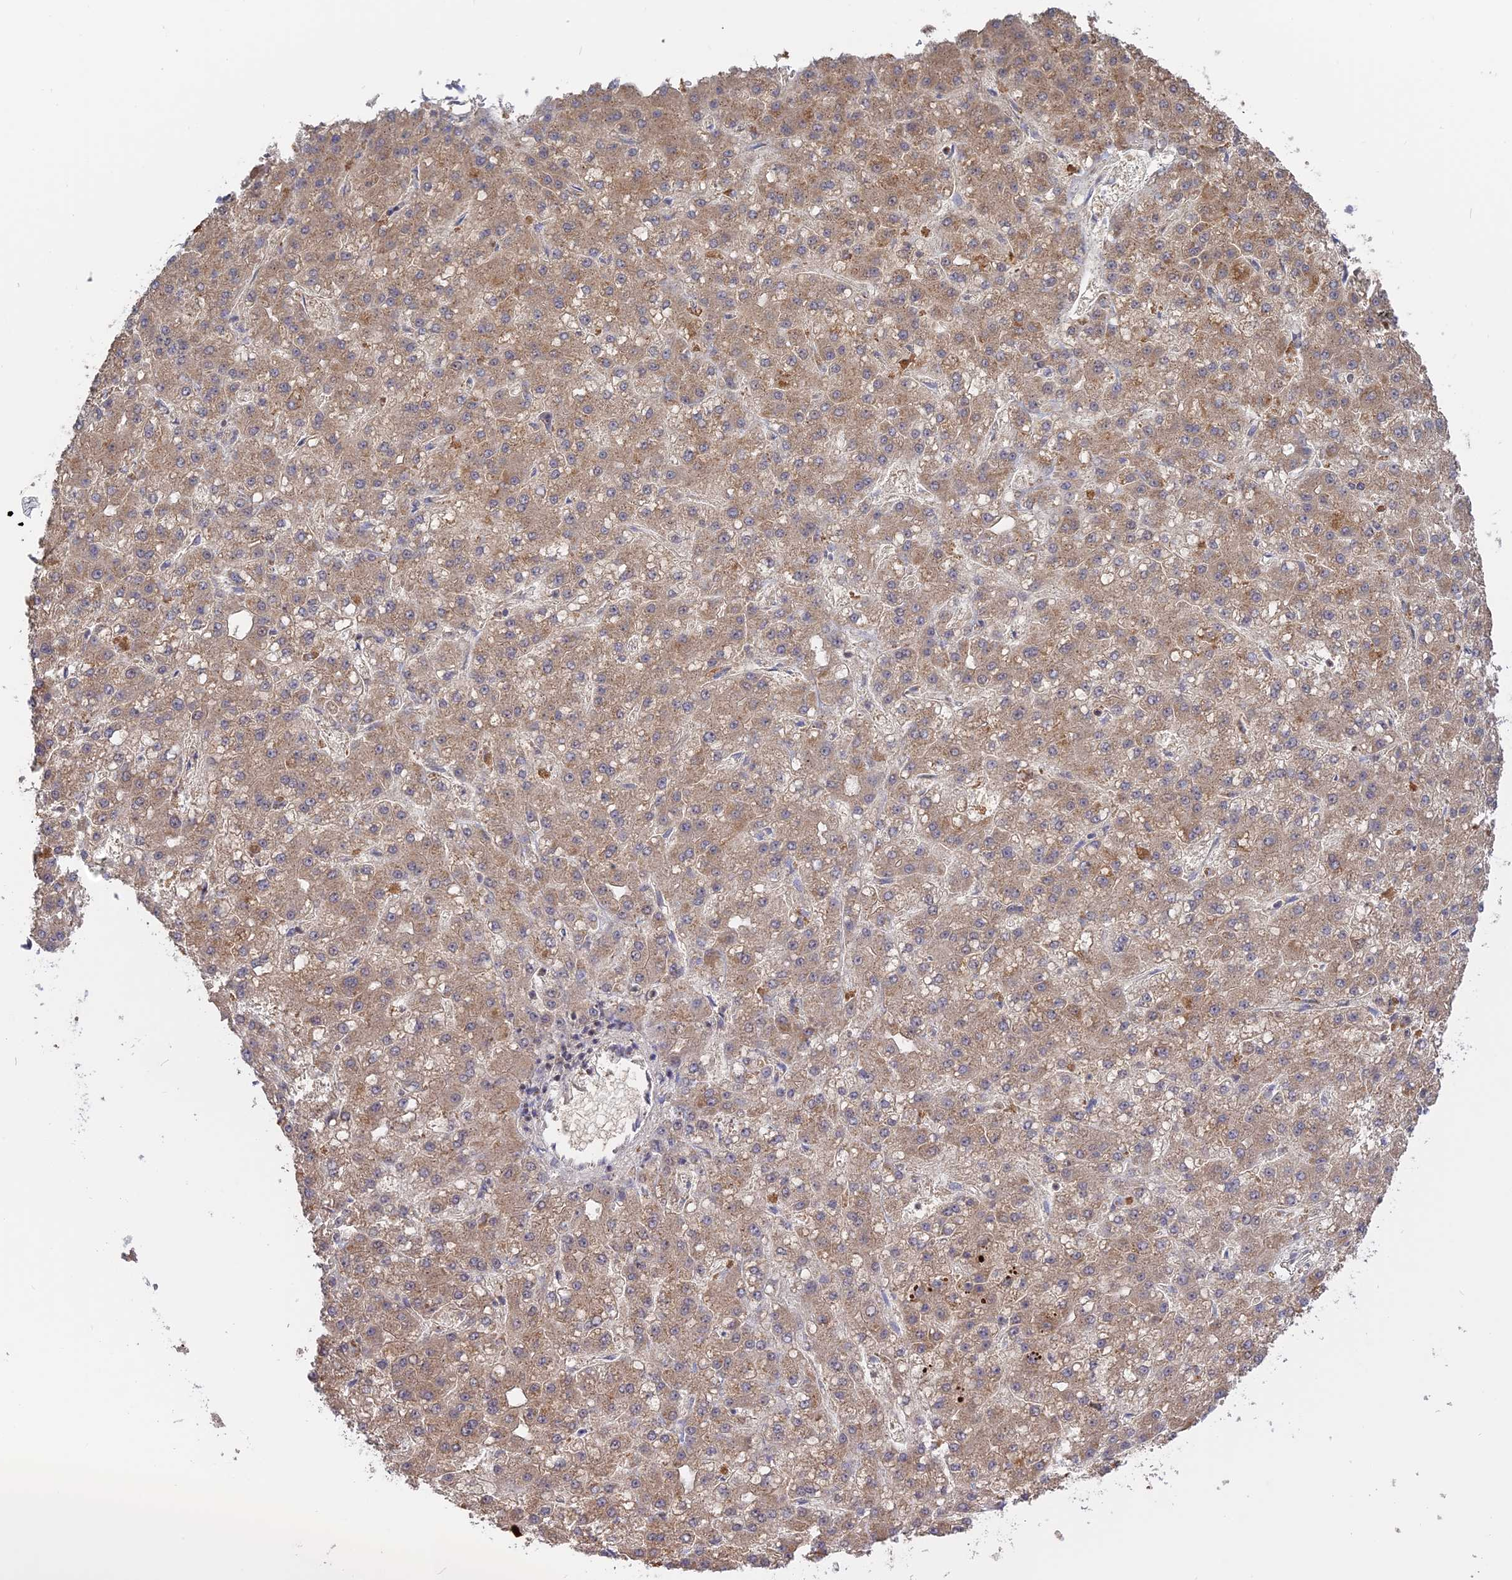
{"staining": {"intensity": "weak", "quantity": ">75%", "location": "cytoplasmic/membranous"}, "tissue": "liver cancer", "cell_type": "Tumor cells", "image_type": "cancer", "snomed": [{"axis": "morphology", "description": "Carcinoma, Hepatocellular, NOS"}, {"axis": "topography", "description": "Liver"}], "caption": "Immunohistochemical staining of liver cancer (hepatocellular carcinoma) demonstrates low levels of weak cytoplasmic/membranous expression in approximately >75% of tumor cells.", "gene": "PKIG", "patient": {"sex": "male", "age": 67}}